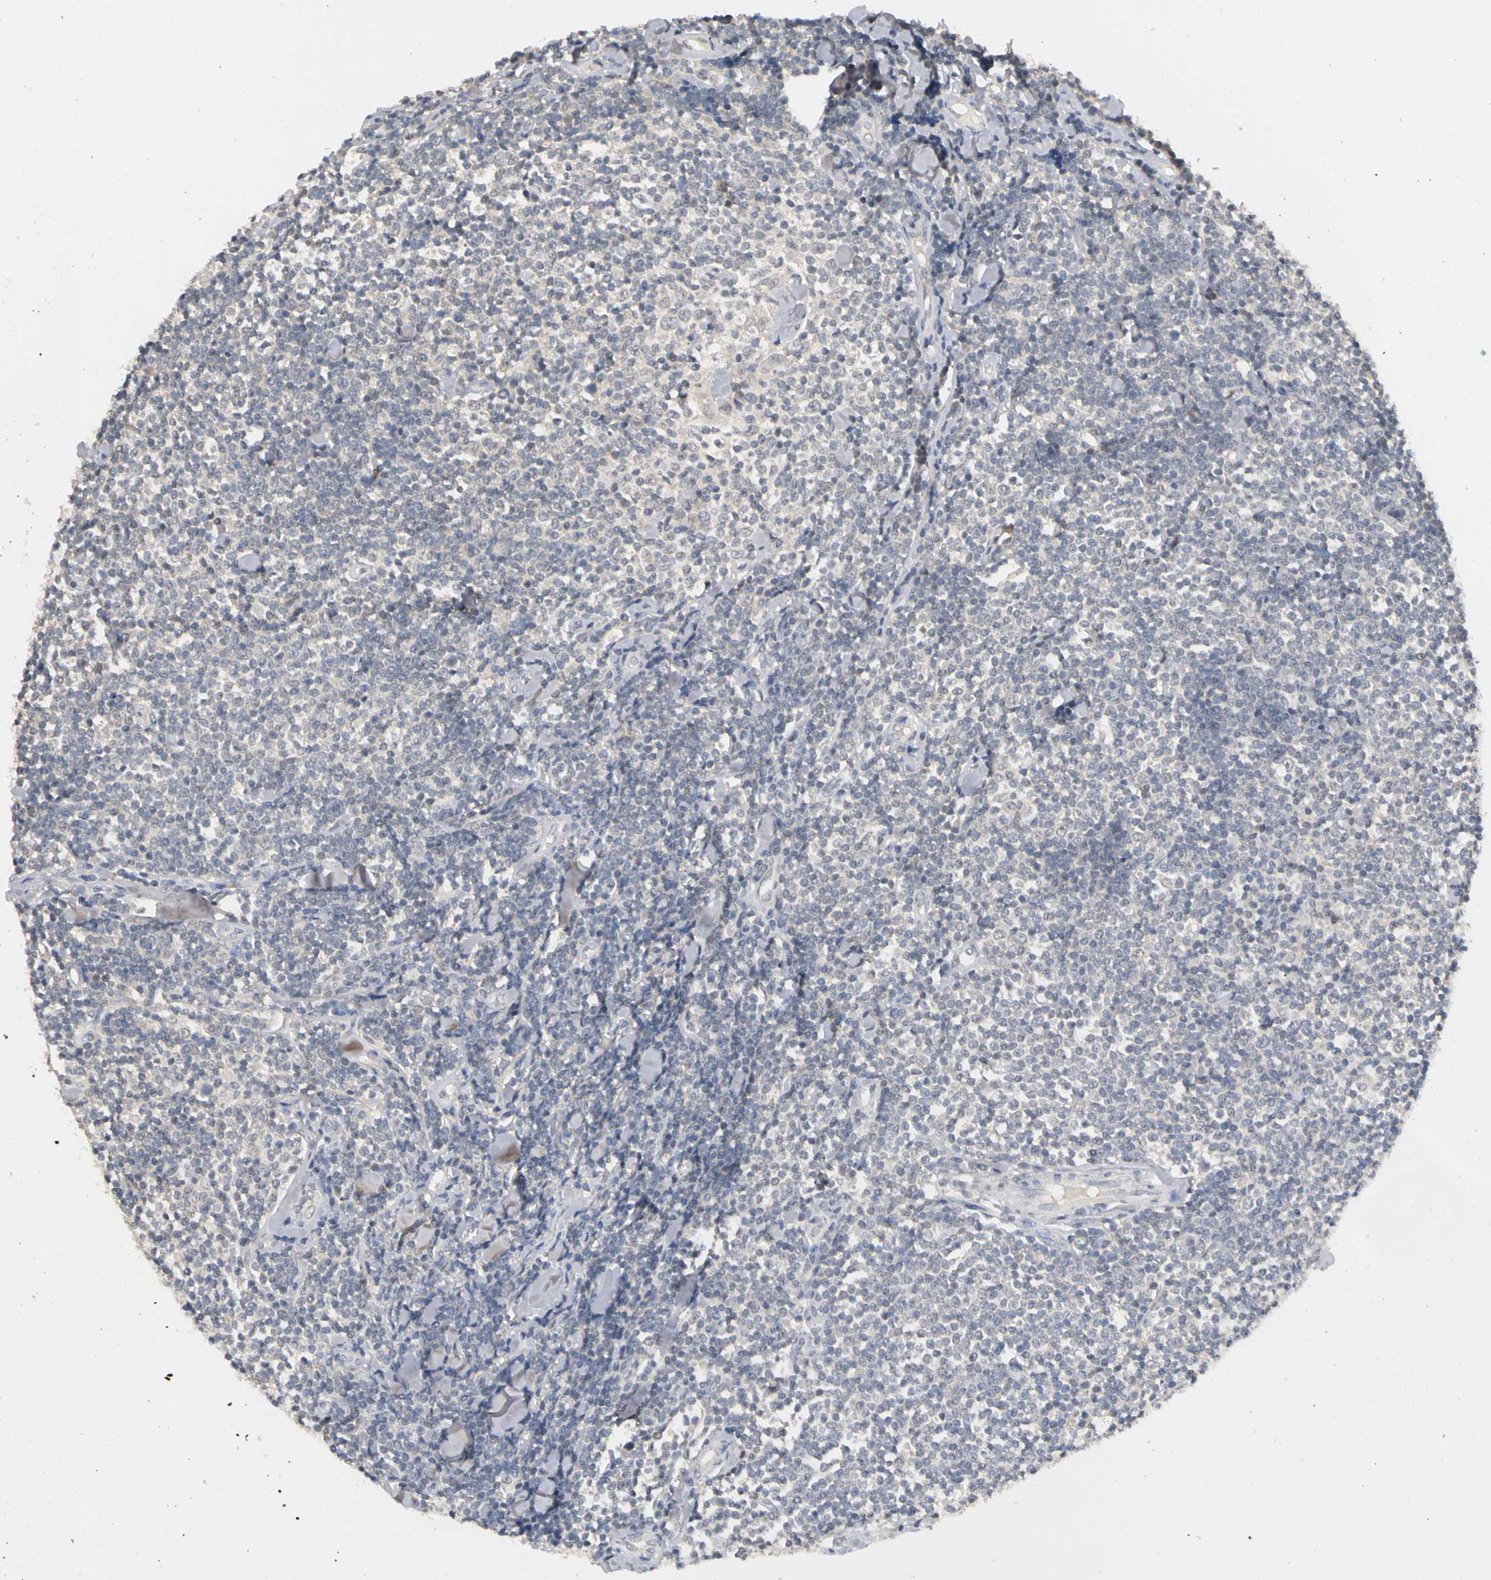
{"staining": {"intensity": "weak", "quantity": "<25%", "location": "cytoplasmic/membranous"}, "tissue": "lymphoma", "cell_type": "Tumor cells", "image_type": "cancer", "snomed": [{"axis": "morphology", "description": "Malignant lymphoma, non-Hodgkin's type, Low grade"}, {"axis": "topography", "description": "Soft tissue"}], "caption": "Protein analysis of low-grade malignant lymphoma, non-Hodgkin's type displays no significant positivity in tumor cells.", "gene": "PGR", "patient": {"sex": "male", "age": 92}}